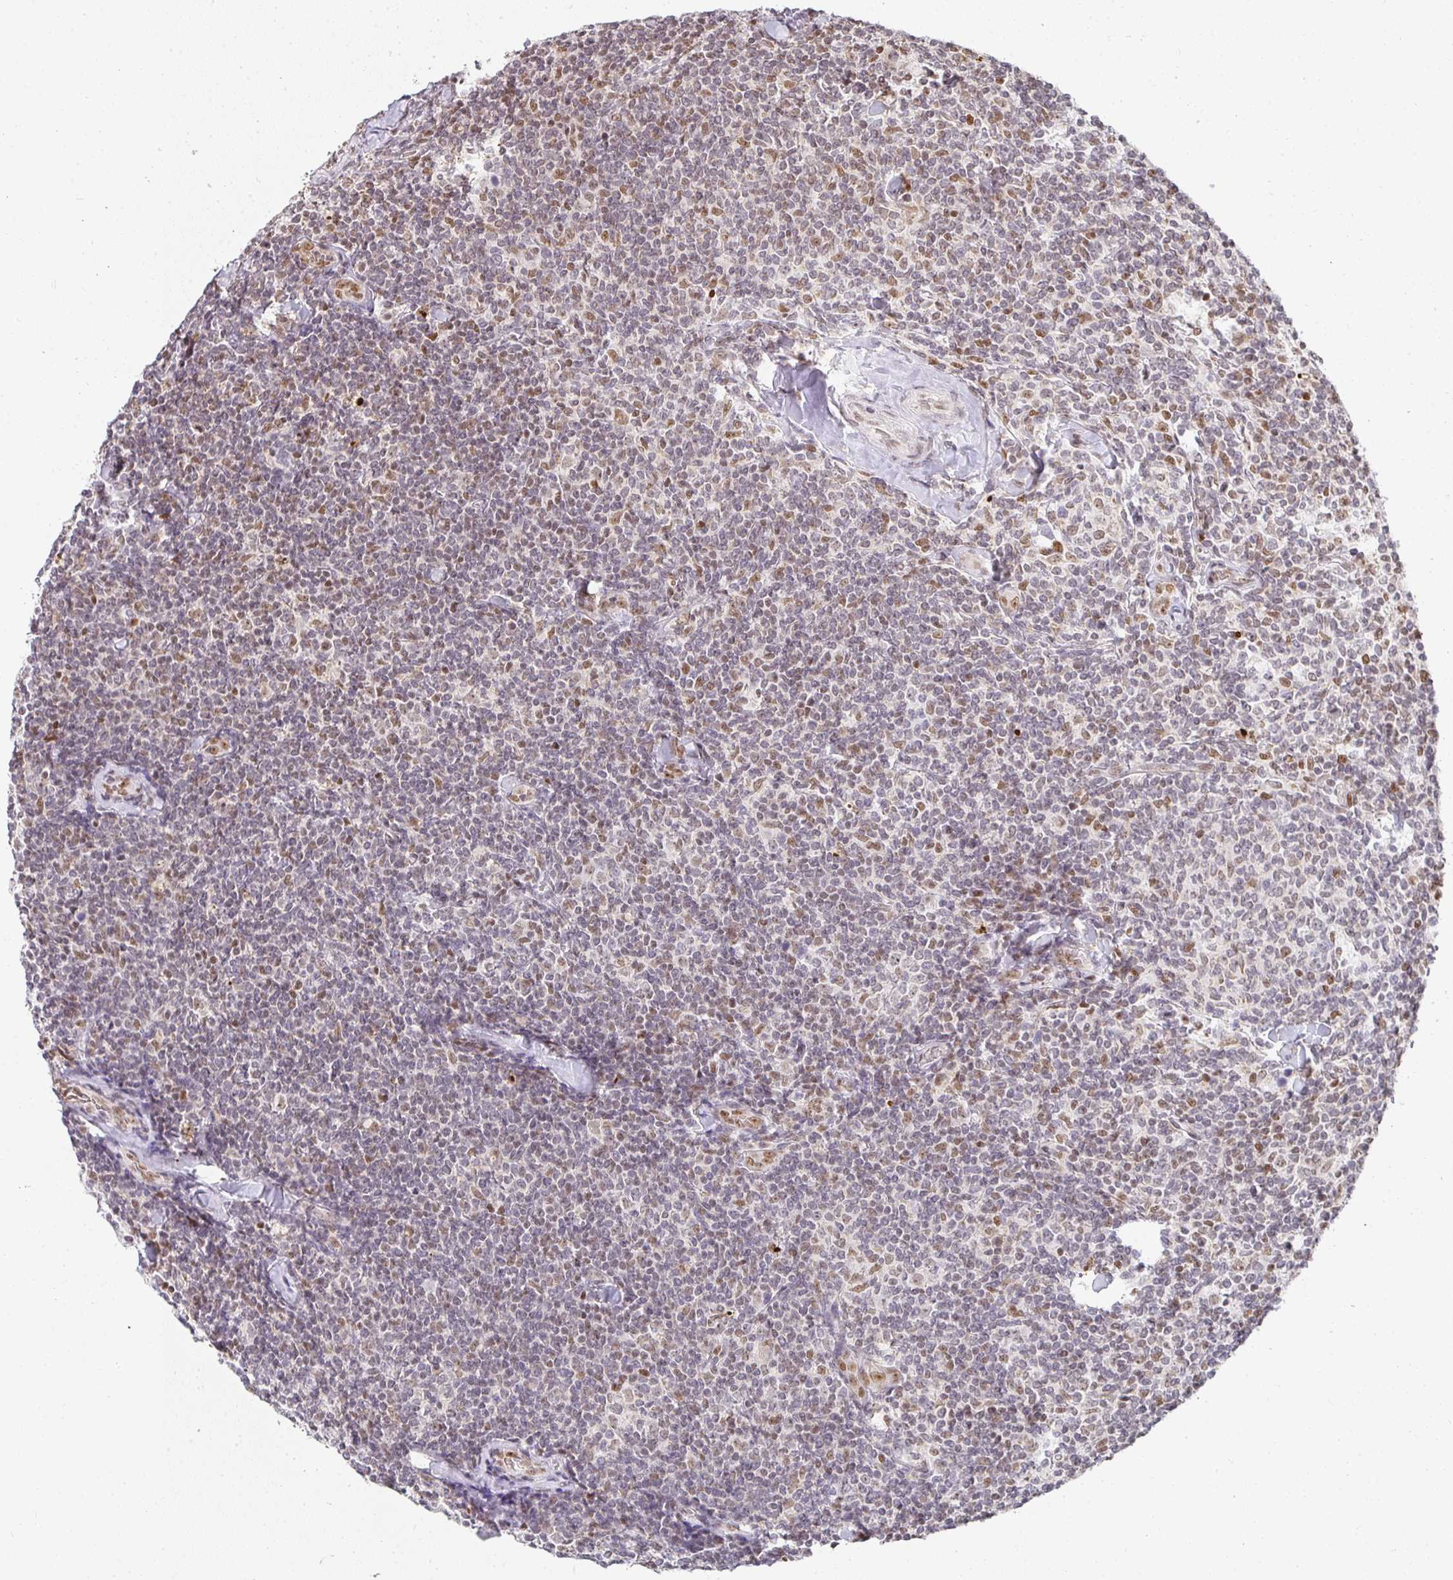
{"staining": {"intensity": "weak", "quantity": "25%-75%", "location": "nuclear"}, "tissue": "lymphoma", "cell_type": "Tumor cells", "image_type": "cancer", "snomed": [{"axis": "morphology", "description": "Malignant lymphoma, non-Hodgkin's type, Low grade"}, {"axis": "topography", "description": "Lymph node"}], "caption": "Weak nuclear expression is identified in about 25%-75% of tumor cells in malignant lymphoma, non-Hodgkin's type (low-grade). (DAB (3,3'-diaminobenzidine) = brown stain, brightfield microscopy at high magnification).", "gene": "SMARCA2", "patient": {"sex": "female", "age": 56}}